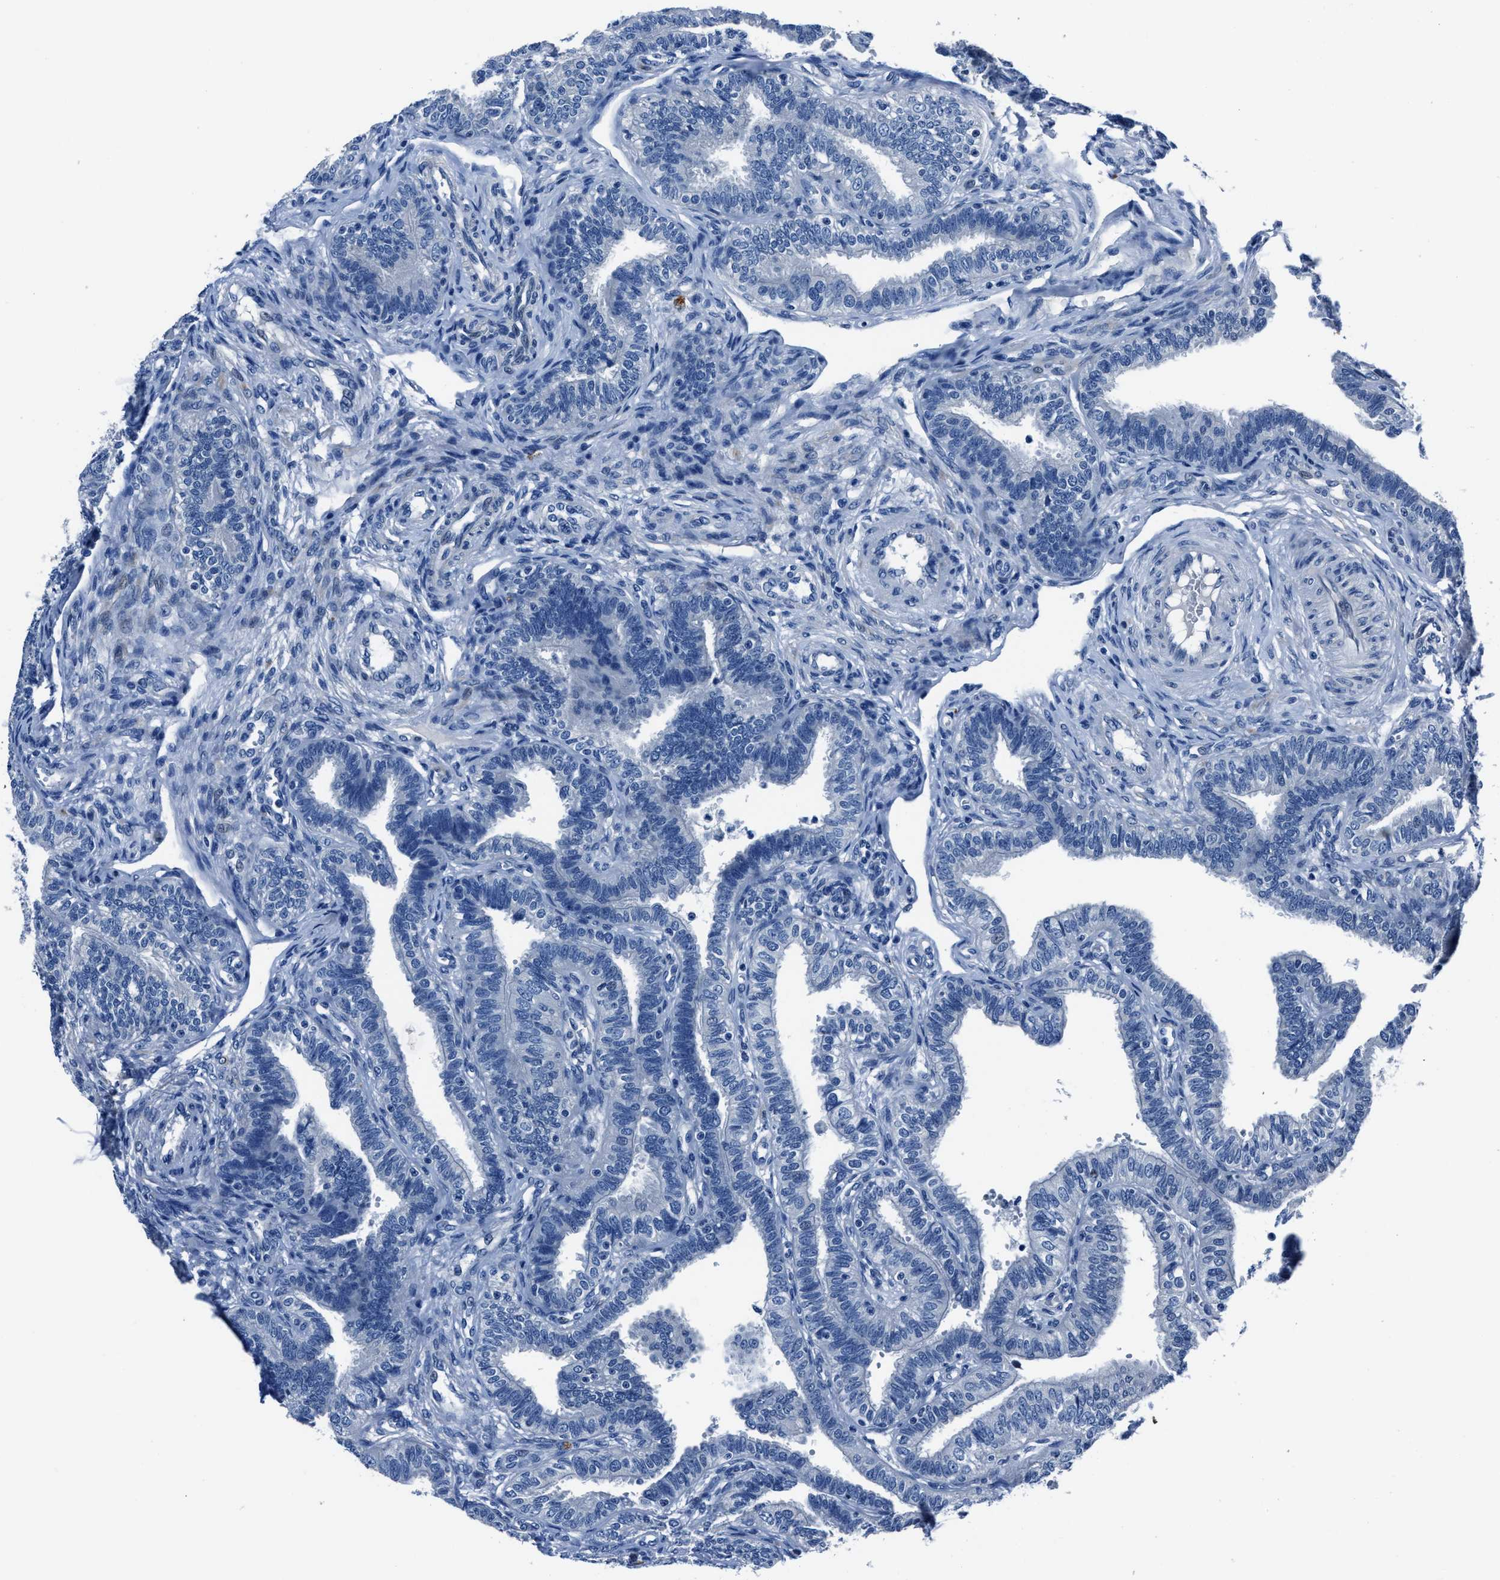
{"staining": {"intensity": "negative", "quantity": "none", "location": "none"}, "tissue": "fallopian tube", "cell_type": "Glandular cells", "image_type": "normal", "snomed": [{"axis": "morphology", "description": "Normal tissue, NOS"}, {"axis": "topography", "description": "Fallopian tube"}, {"axis": "topography", "description": "Placenta"}], "caption": "IHC micrograph of benign fallopian tube stained for a protein (brown), which reveals no positivity in glandular cells.", "gene": "NACAD", "patient": {"sex": "female", "age": 34}}